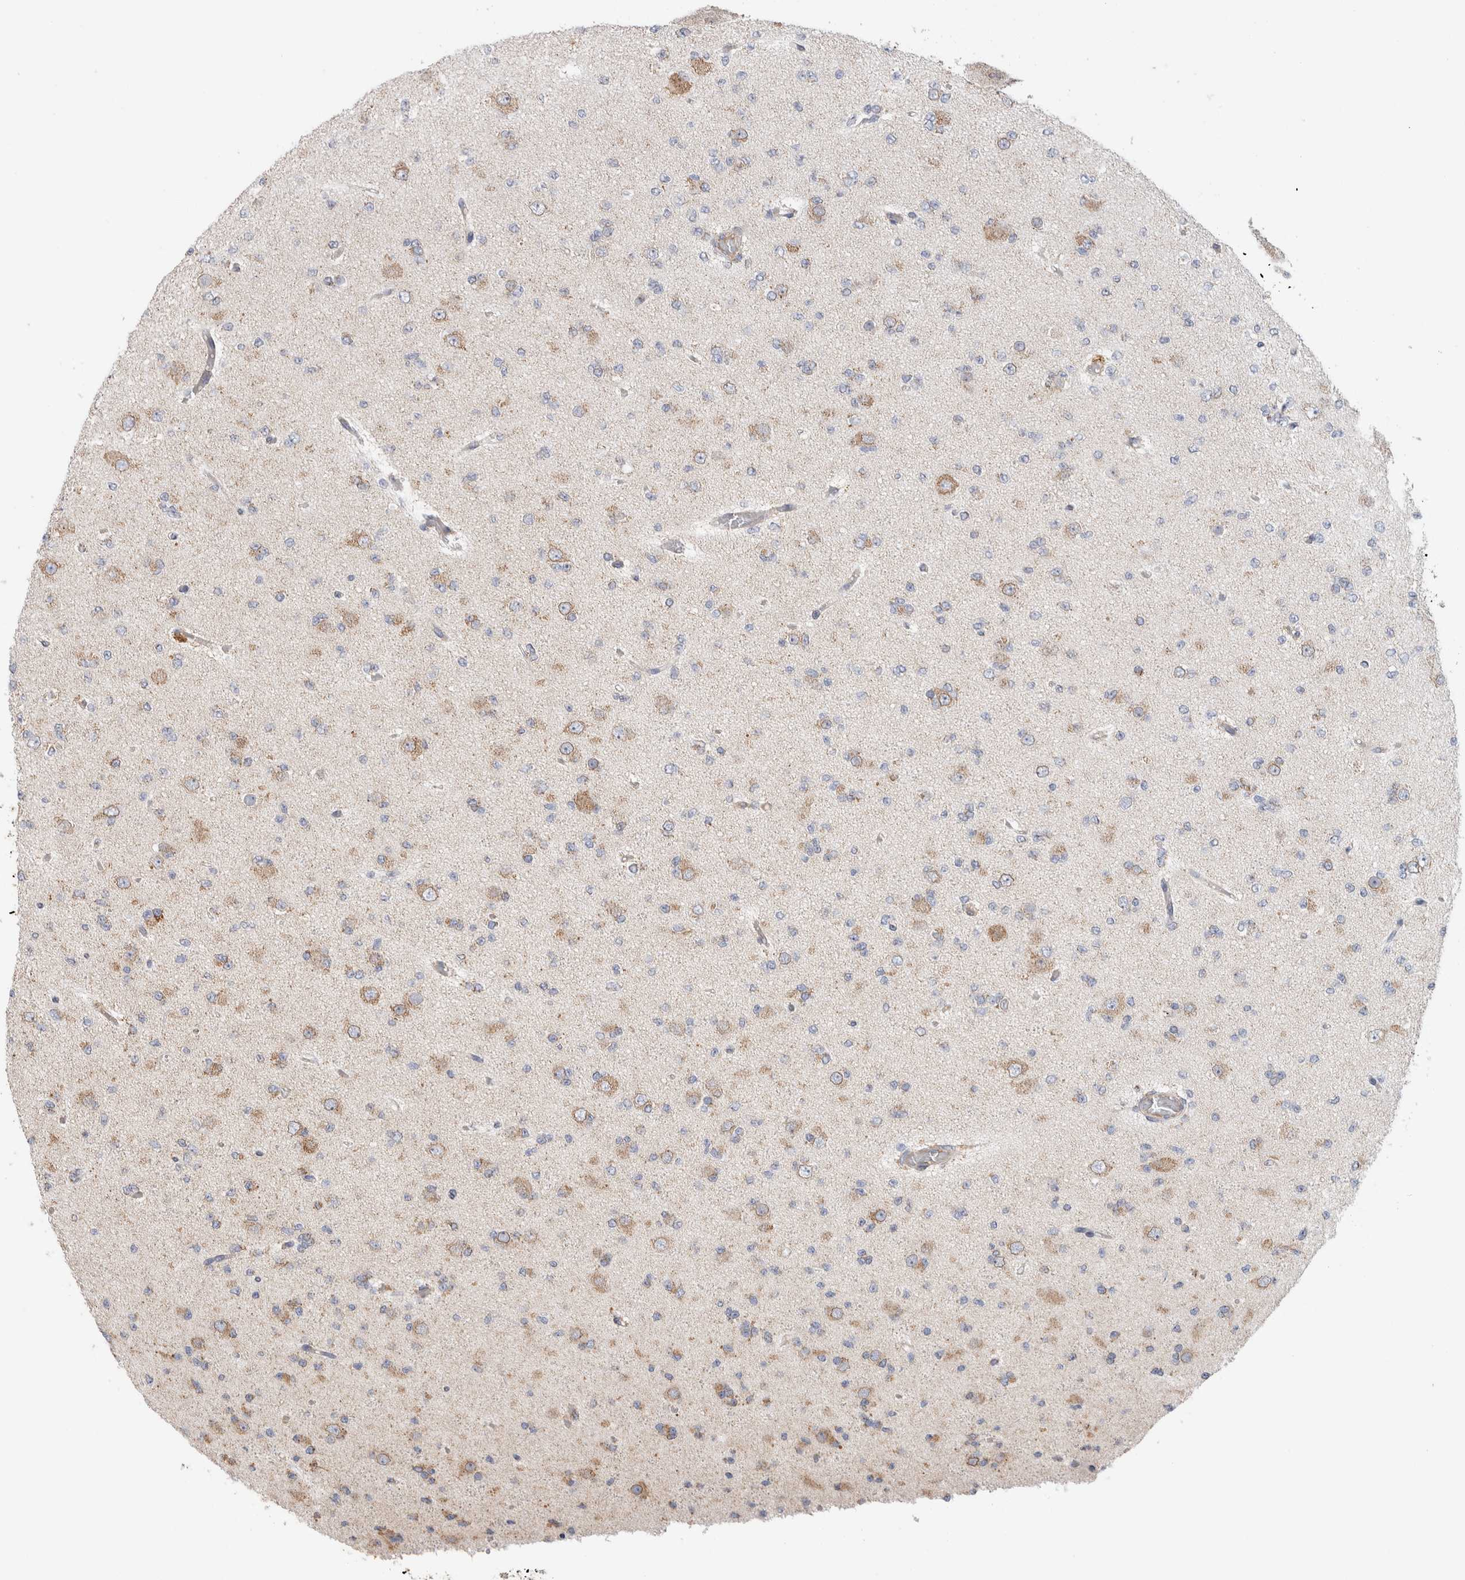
{"staining": {"intensity": "weak", "quantity": "25%-75%", "location": "cytoplasmic/membranous"}, "tissue": "glioma", "cell_type": "Tumor cells", "image_type": "cancer", "snomed": [{"axis": "morphology", "description": "Glioma, malignant, Low grade"}, {"axis": "topography", "description": "Brain"}], "caption": "Protein staining exhibits weak cytoplasmic/membranous staining in approximately 25%-75% of tumor cells in glioma.", "gene": "IARS2", "patient": {"sex": "female", "age": 22}}